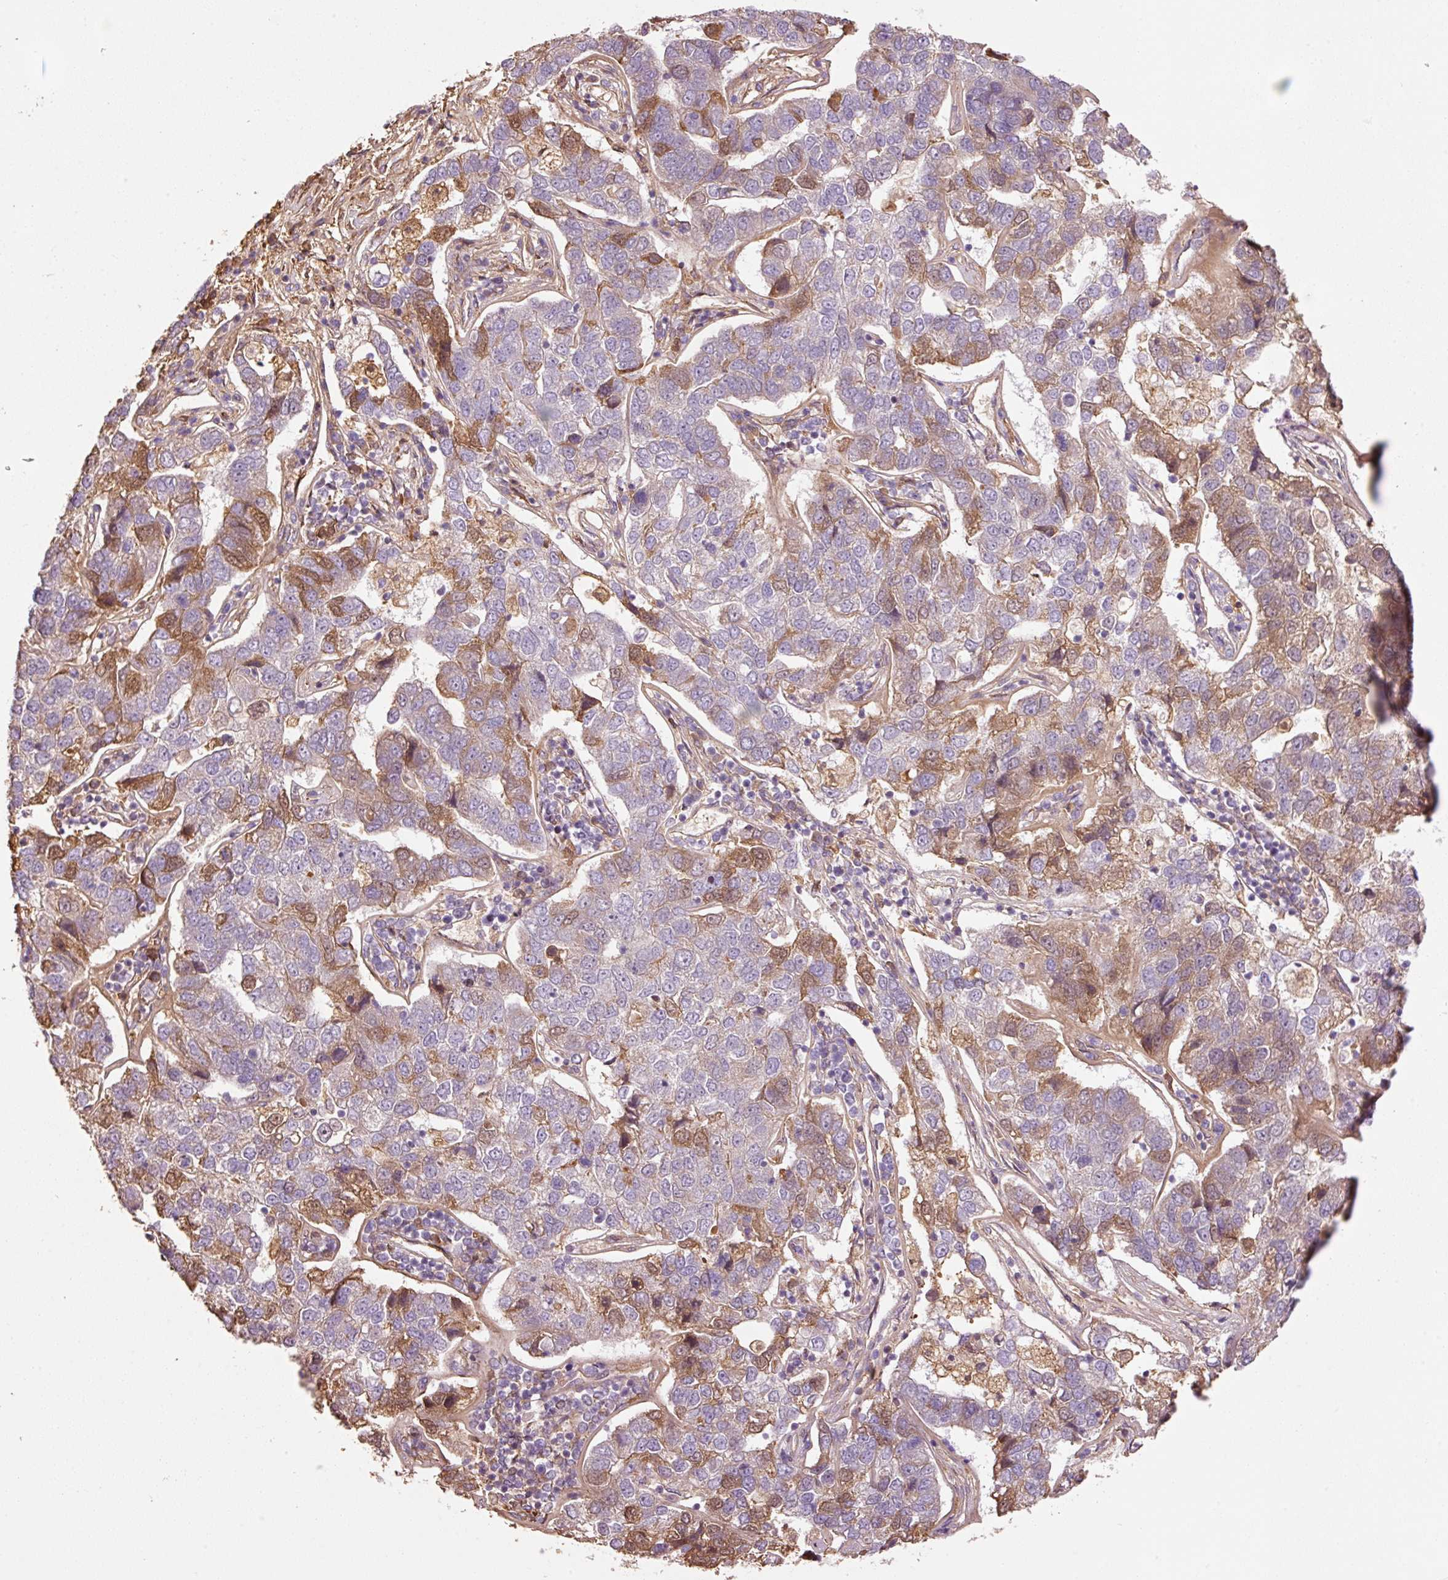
{"staining": {"intensity": "moderate", "quantity": "<25%", "location": "cytoplasmic/membranous,nuclear"}, "tissue": "pancreatic cancer", "cell_type": "Tumor cells", "image_type": "cancer", "snomed": [{"axis": "morphology", "description": "Adenocarcinoma, NOS"}, {"axis": "topography", "description": "Pancreas"}], "caption": "The image reveals a brown stain indicating the presence of a protein in the cytoplasmic/membranous and nuclear of tumor cells in adenocarcinoma (pancreatic).", "gene": "NID2", "patient": {"sex": "female", "age": 61}}